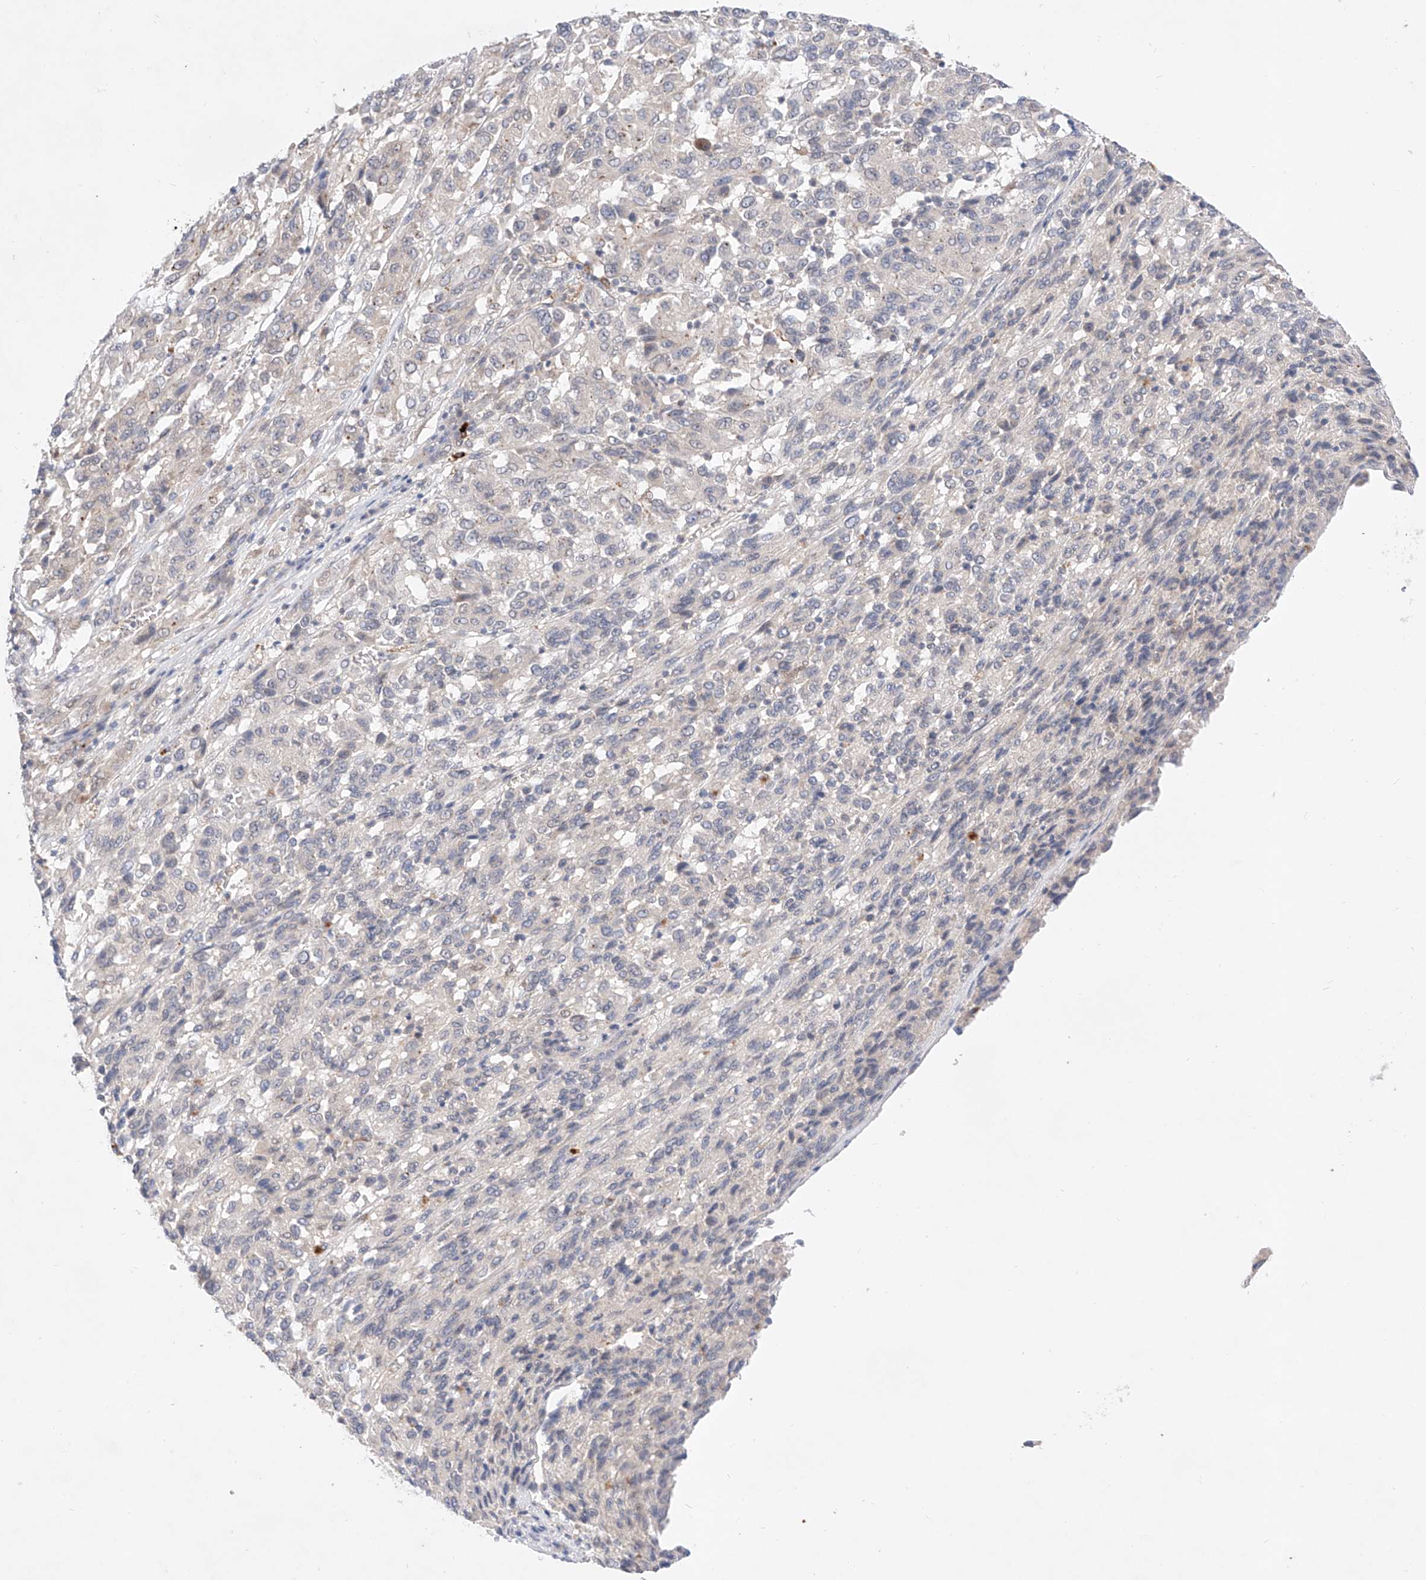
{"staining": {"intensity": "negative", "quantity": "none", "location": "none"}, "tissue": "melanoma", "cell_type": "Tumor cells", "image_type": "cancer", "snomed": [{"axis": "morphology", "description": "Malignant melanoma, Metastatic site"}, {"axis": "topography", "description": "Lung"}], "caption": "IHC of human malignant melanoma (metastatic site) reveals no expression in tumor cells.", "gene": "ZNF124", "patient": {"sex": "male", "age": 64}}